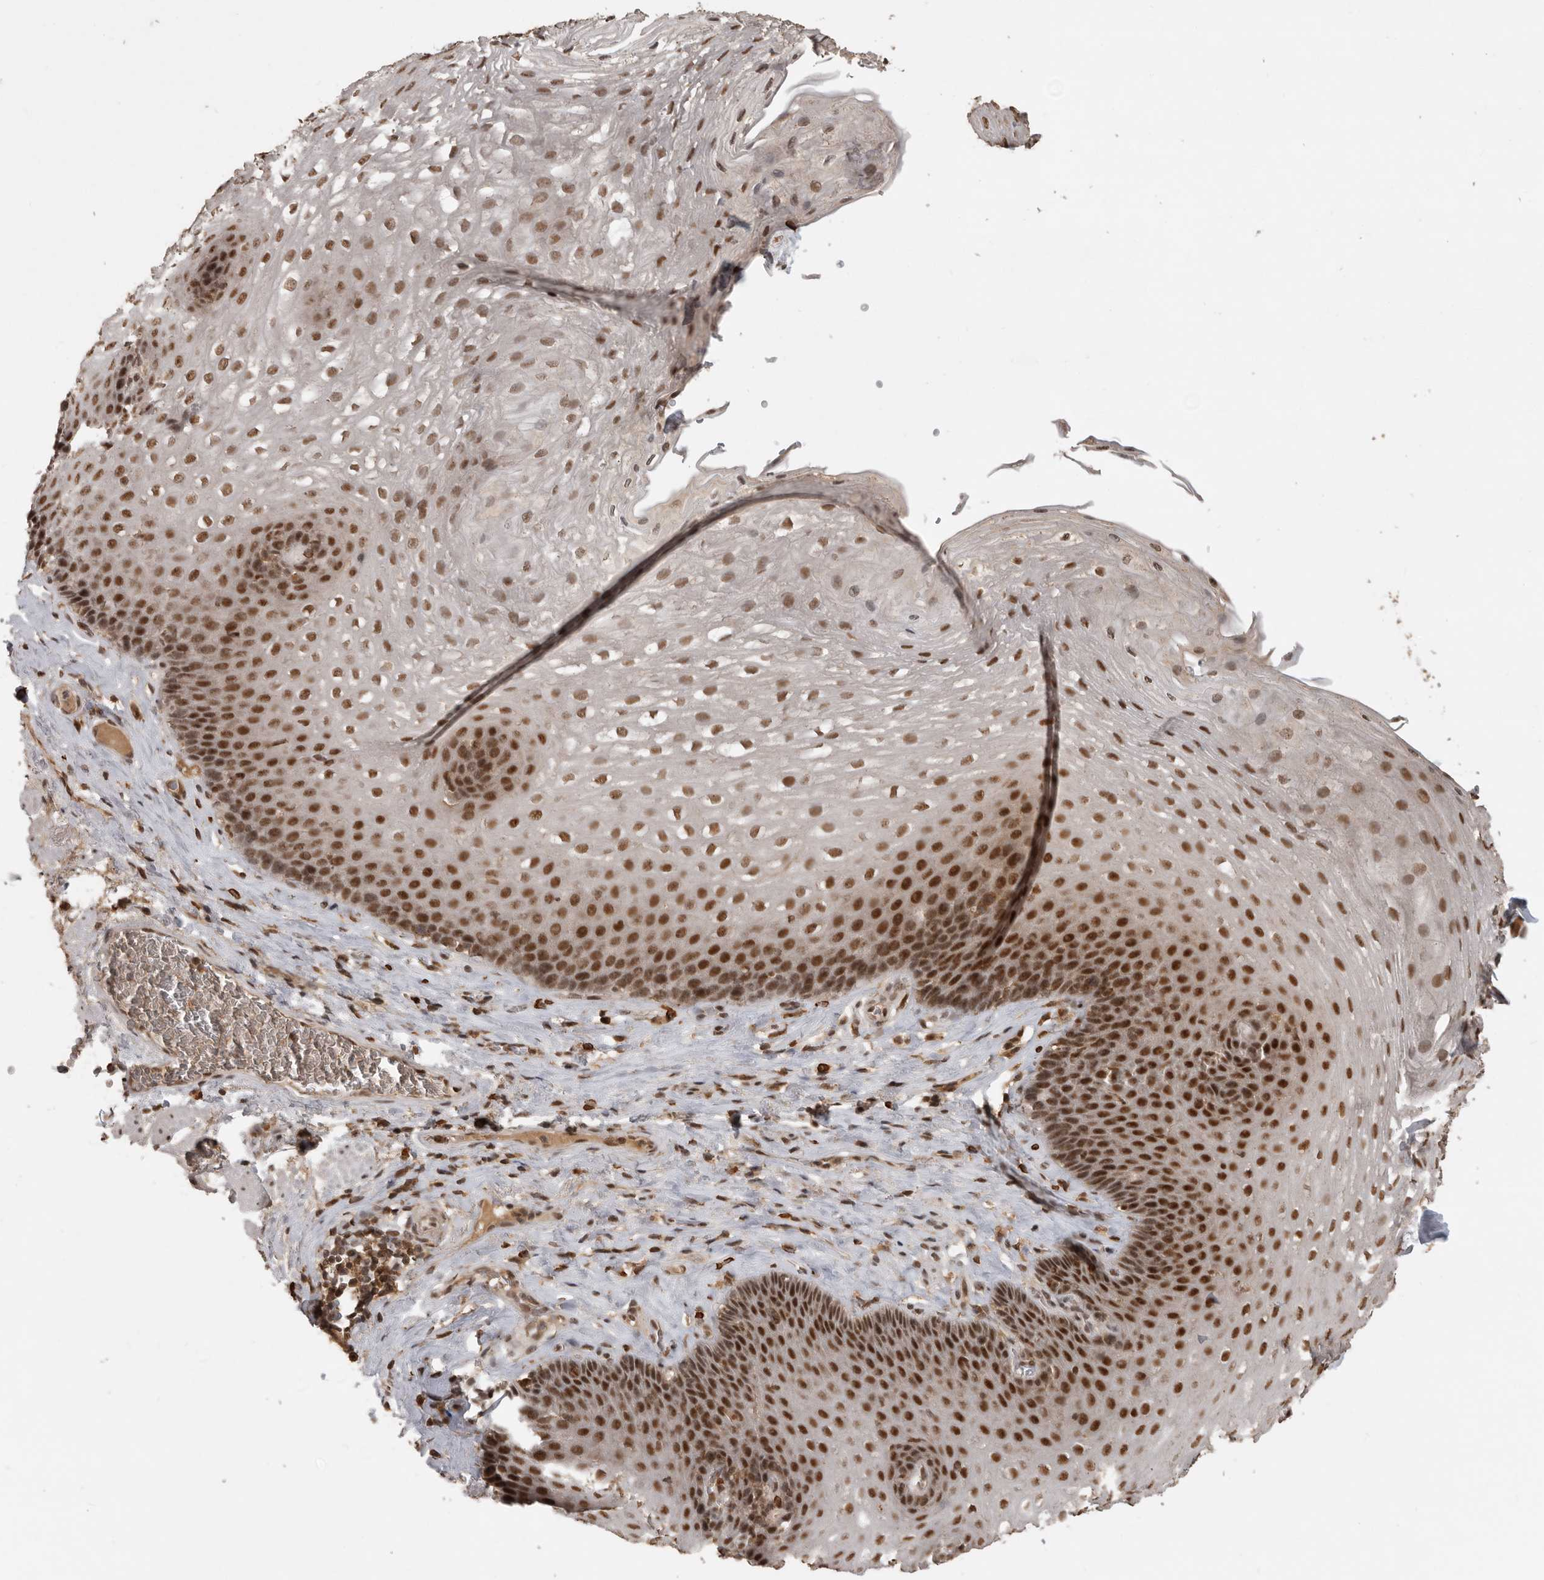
{"staining": {"intensity": "strong", "quantity": ">75%", "location": "nuclear"}, "tissue": "esophagus", "cell_type": "Squamous epithelial cells", "image_type": "normal", "snomed": [{"axis": "morphology", "description": "Normal tissue, NOS"}, {"axis": "topography", "description": "Esophagus"}], "caption": "Immunohistochemistry (IHC) staining of unremarkable esophagus, which shows high levels of strong nuclear expression in about >75% of squamous epithelial cells indicating strong nuclear protein staining. The staining was performed using DAB (3,3'-diaminobenzidine) (brown) for protein detection and nuclei were counterstained in hematoxylin (blue).", "gene": "CBLL1", "patient": {"sex": "female", "age": 66}}